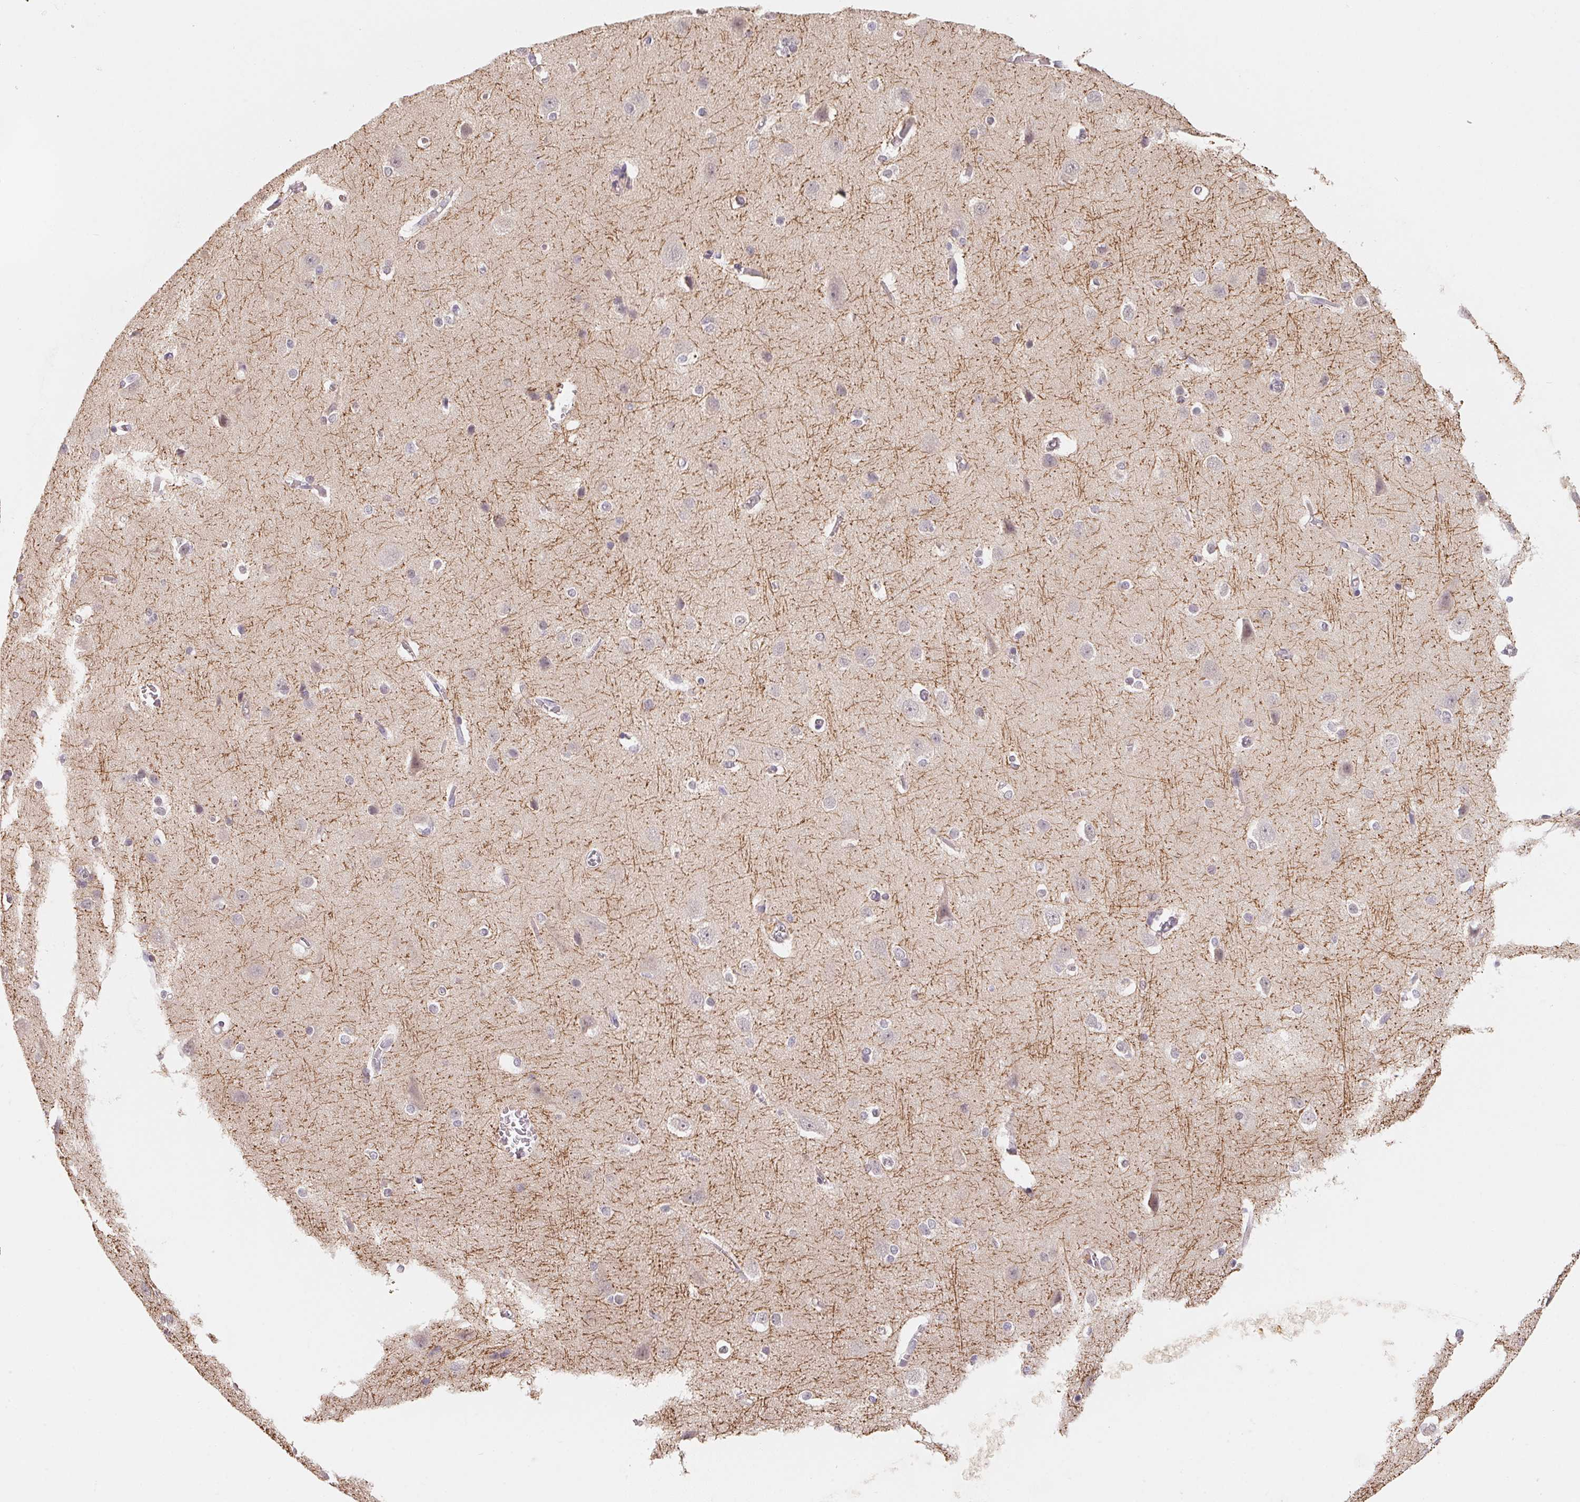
{"staining": {"intensity": "negative", "quantity": "none", "location": "none"}, "tissue": "cerebral cortex", "cell_type": "Endothelial cells", "image_type": "normal", "snomed": [{"axis": "morphology", "description": "Normal tissue, NOS"}, {"axis": "topography", "description": "Cerebral cortex"}], "caption": "Histopathology image shows no significant protein staining in endothelial cells of normal cerebral cortex. (DAB immunohistochemistry (IHC), high magnification).", "gene": "KIFC1", "patient": {"sex": "male", "age": 37}}